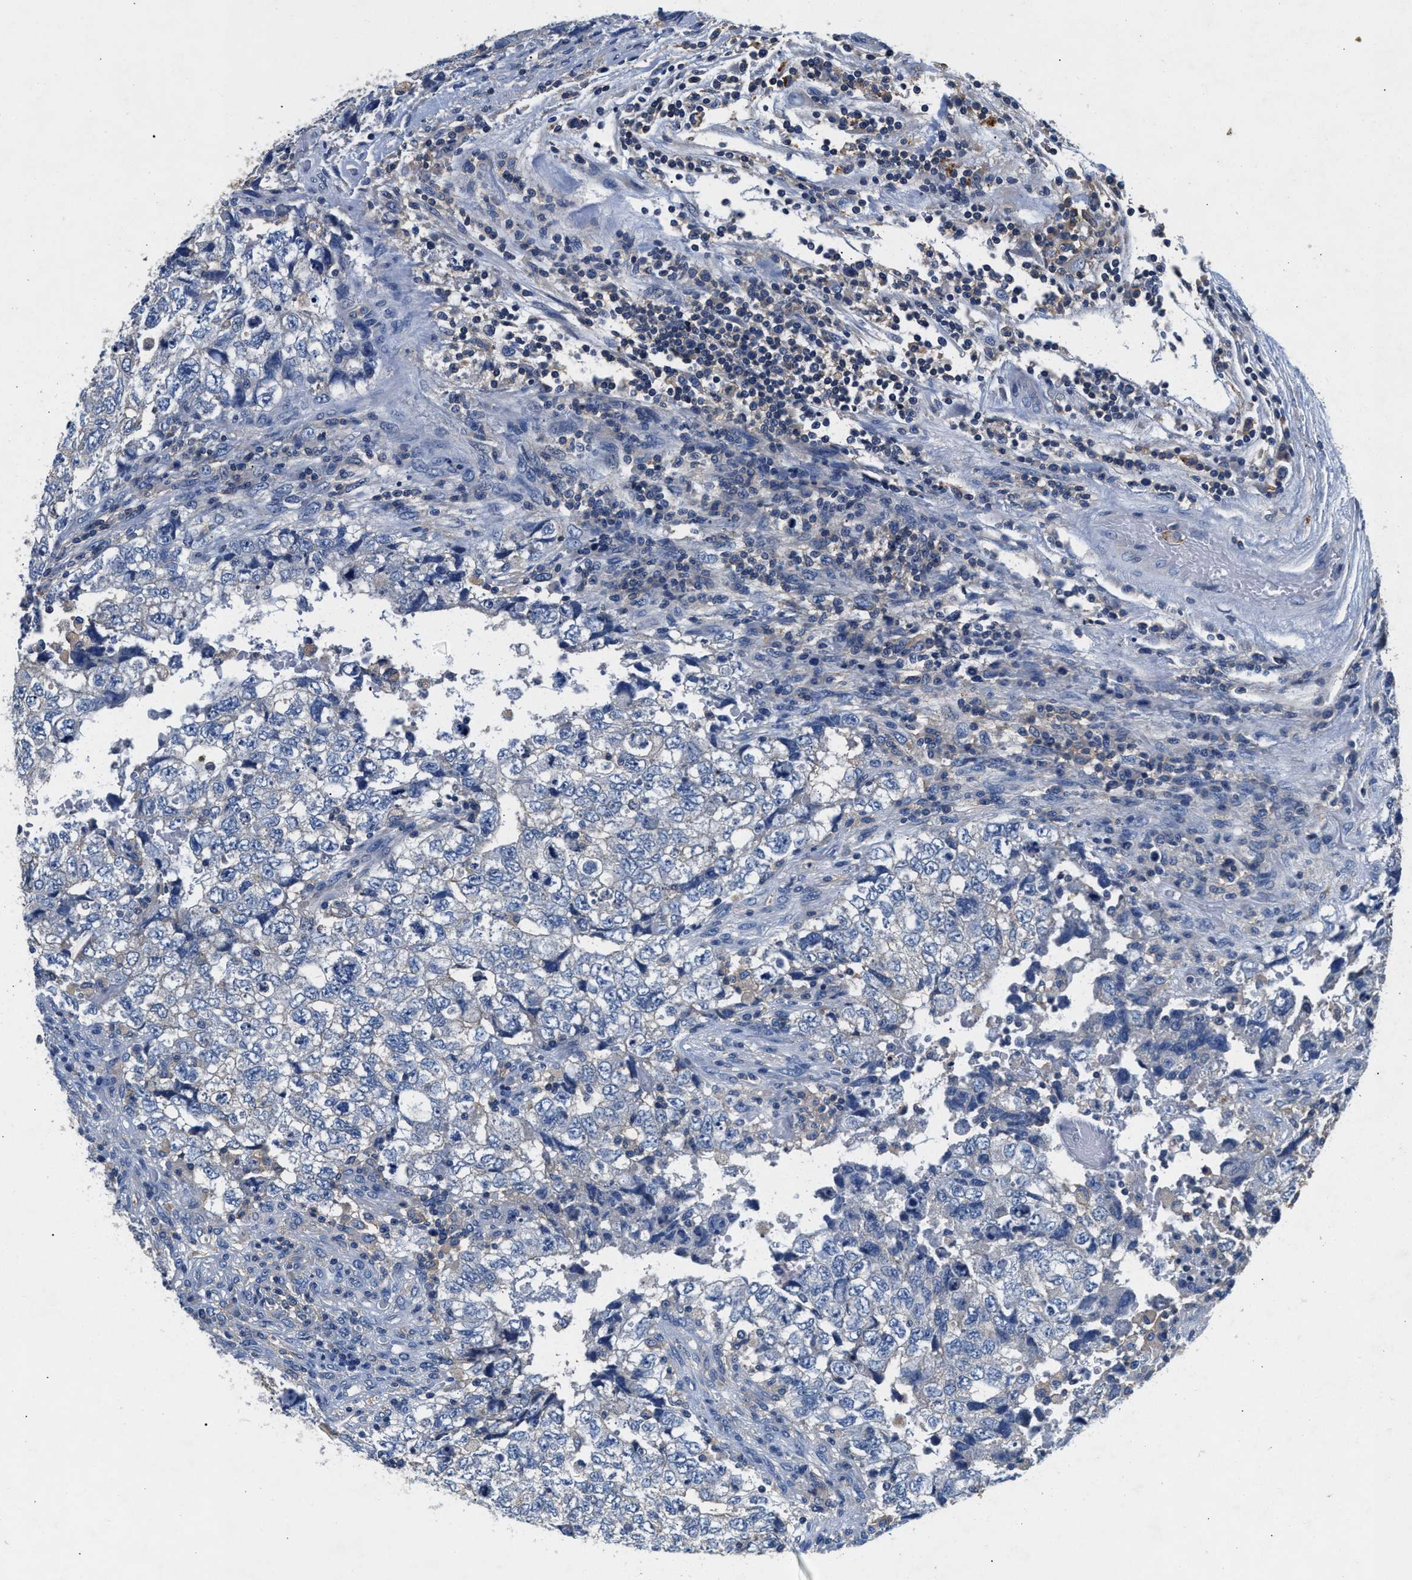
{"staining": {"intensity": "negative", "quantity": "none", "location": "none"}, "tissue": "testis cancer", "cell_type": "Tumor cells", "image_type": "cancer", "snomed": [{"axis": "morphology", "description": "Carcinoma, Embryonal, NOS"}, {"axis": "topography", "description": "Testis"}], "caption": "High power microscopy photomicrograph of an immunohistochemistry histopathology image of embryonal carcinoma (testis), revealing no significant staining in tumor cells.", "gene": "GNAI3", "patient": {"sex": "male", "age": 36}}